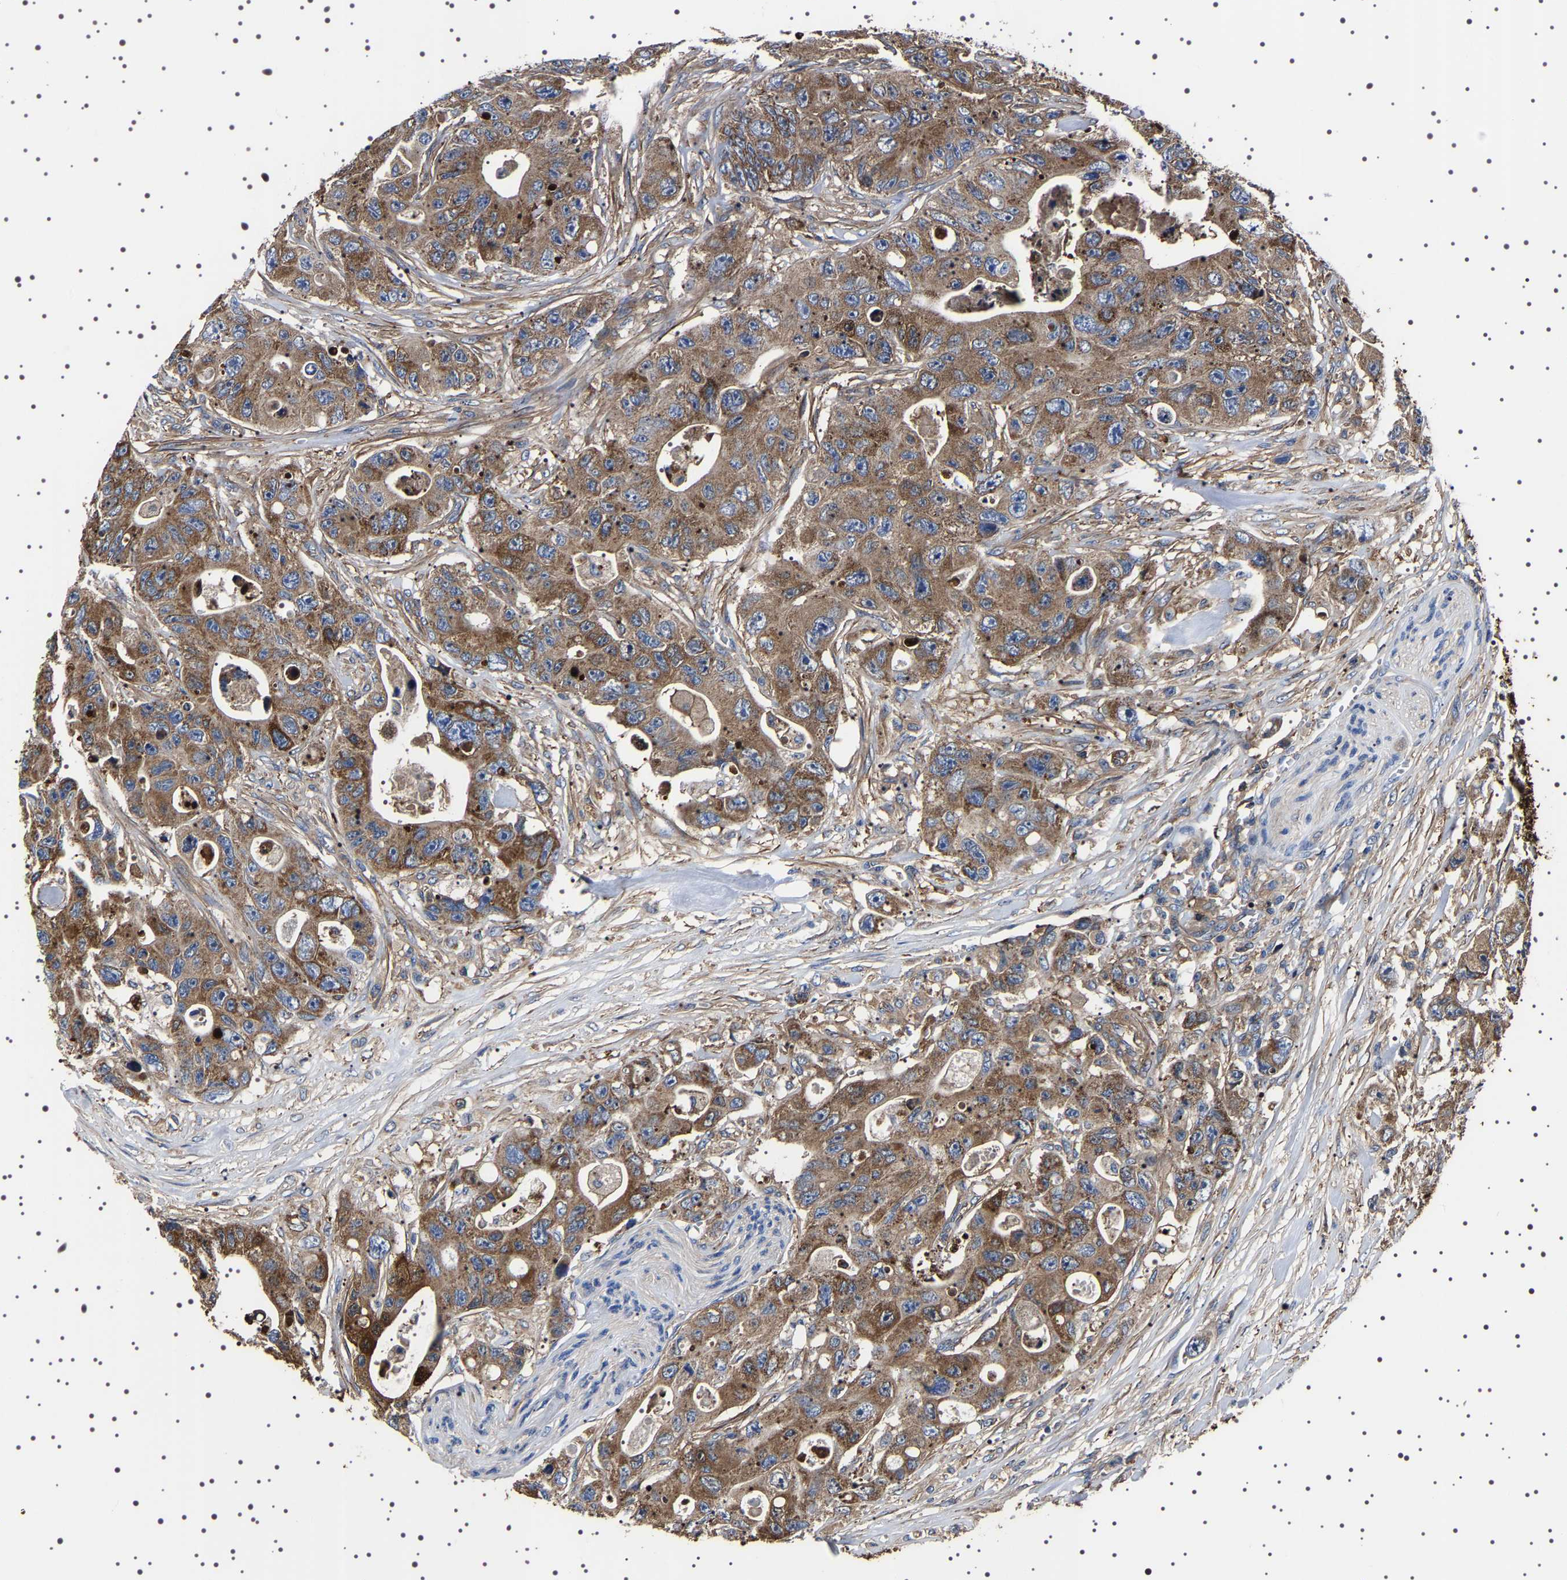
{"staining": {"intensity": "moderate", "quantity": ">75%", "location": "cytoplasmic/membranous"}, "tissue": "colorectal cancer", "cell_type": "Tumor cells", "image_type": "cancer", "snomed": [{"axis": "morphology", "description": "Adenocarcinoma, NOS"}, {"axis": "topography", "description": "Colon"}], "caption": "A brown stain shows moderate cytoplasmic/membranous positivity of a protein in colorectal adenocarcinoma tumor cells.", "gene": "WDR1", "patient": {"sex": "female", "age": 46}}